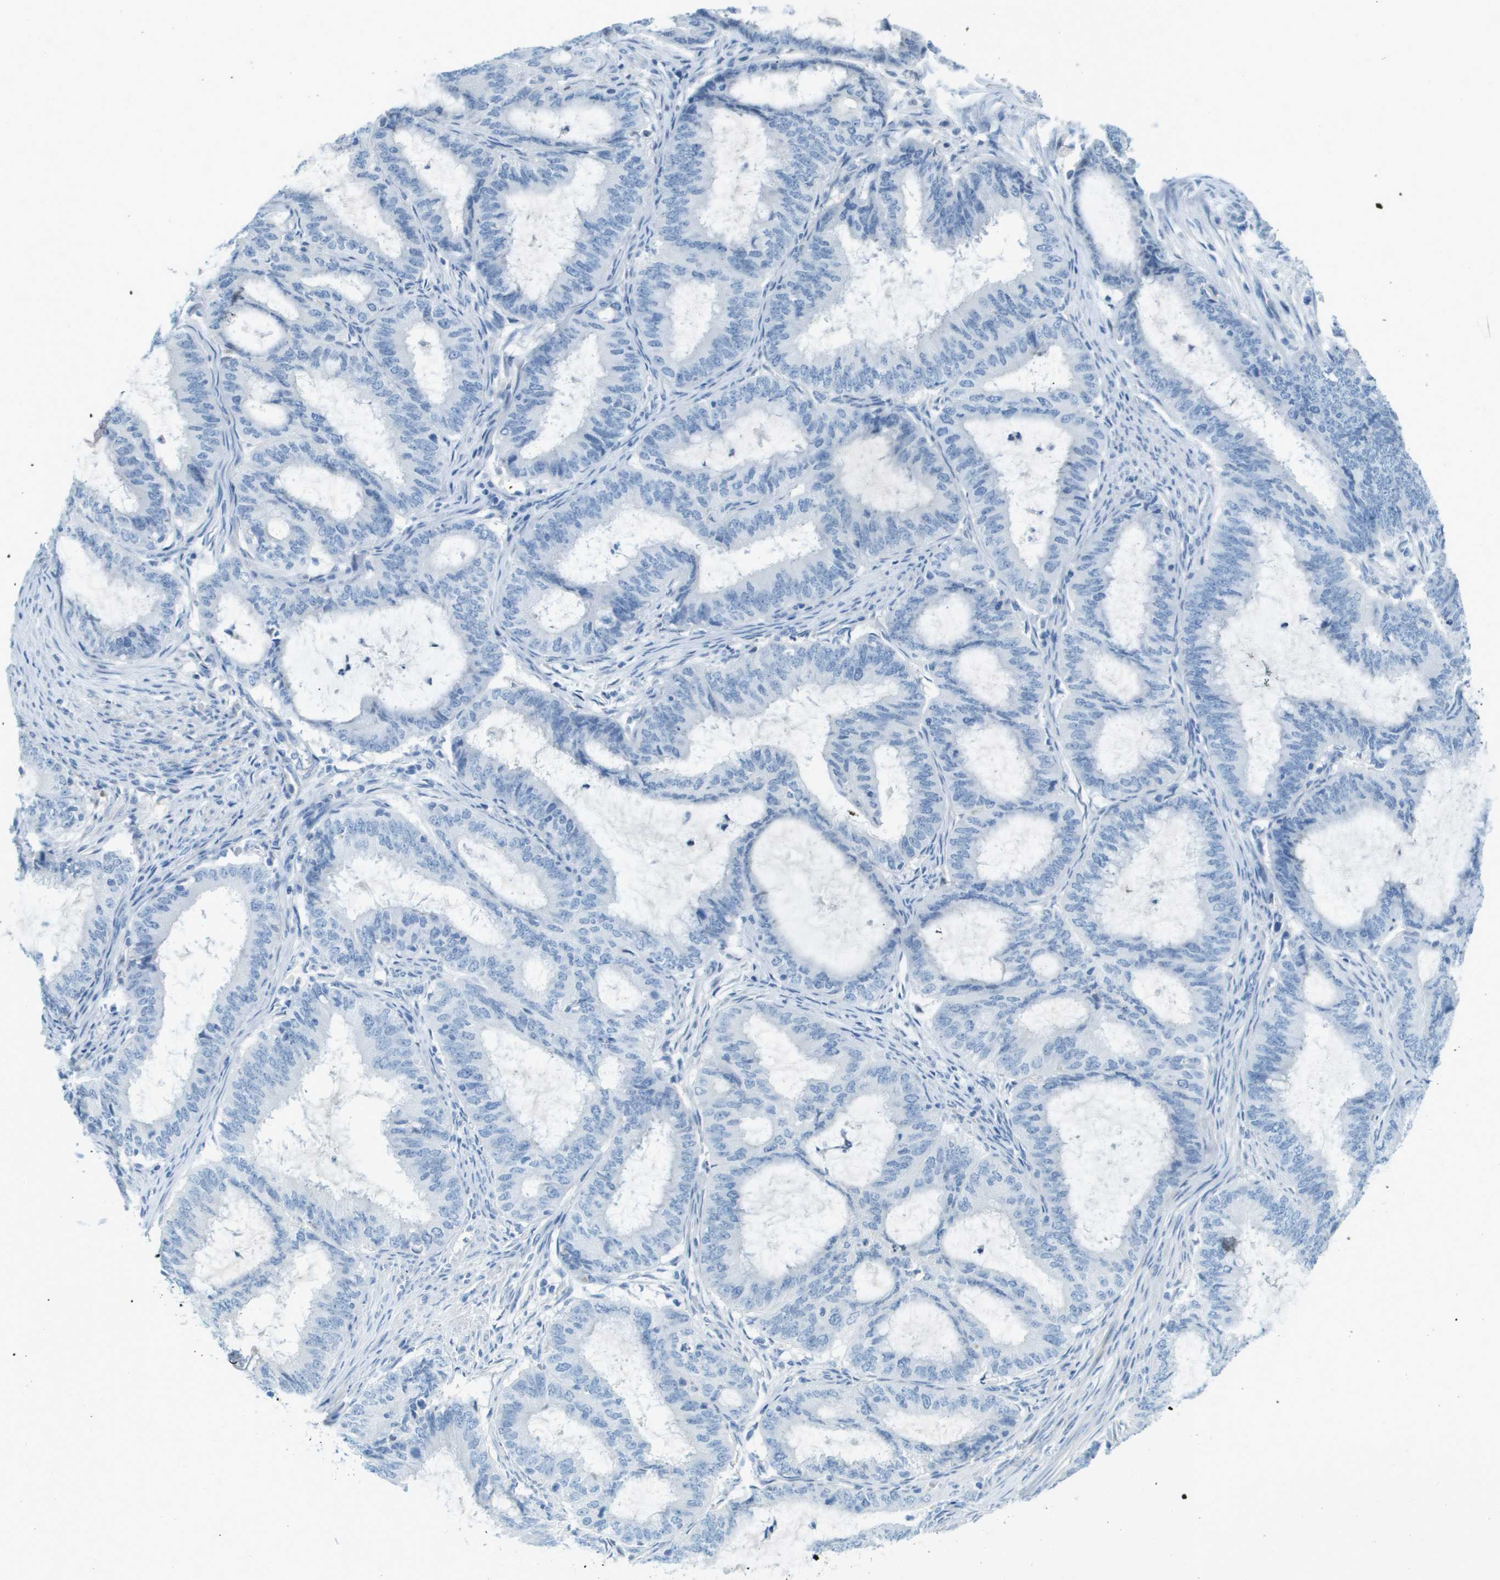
{"staining": {"intensity": "negative", "quantity": "none", "location": "none"}, "tissue": "endometrial cancer", "cell_type": "Tumor cells", "image_type": "cancer", "snomed": [{"axis": "morphology", "description": "Adenocarcinoma, NOS"}, {"axis": "topography", "description": "Endometrium"}], "caption": "Micrograph shows no significant protein staining in tumor cells of endometrial cancer (adenocarcinoma).", "gene": "CDHR2", "patient": {"sex": "female", "age": 70}}